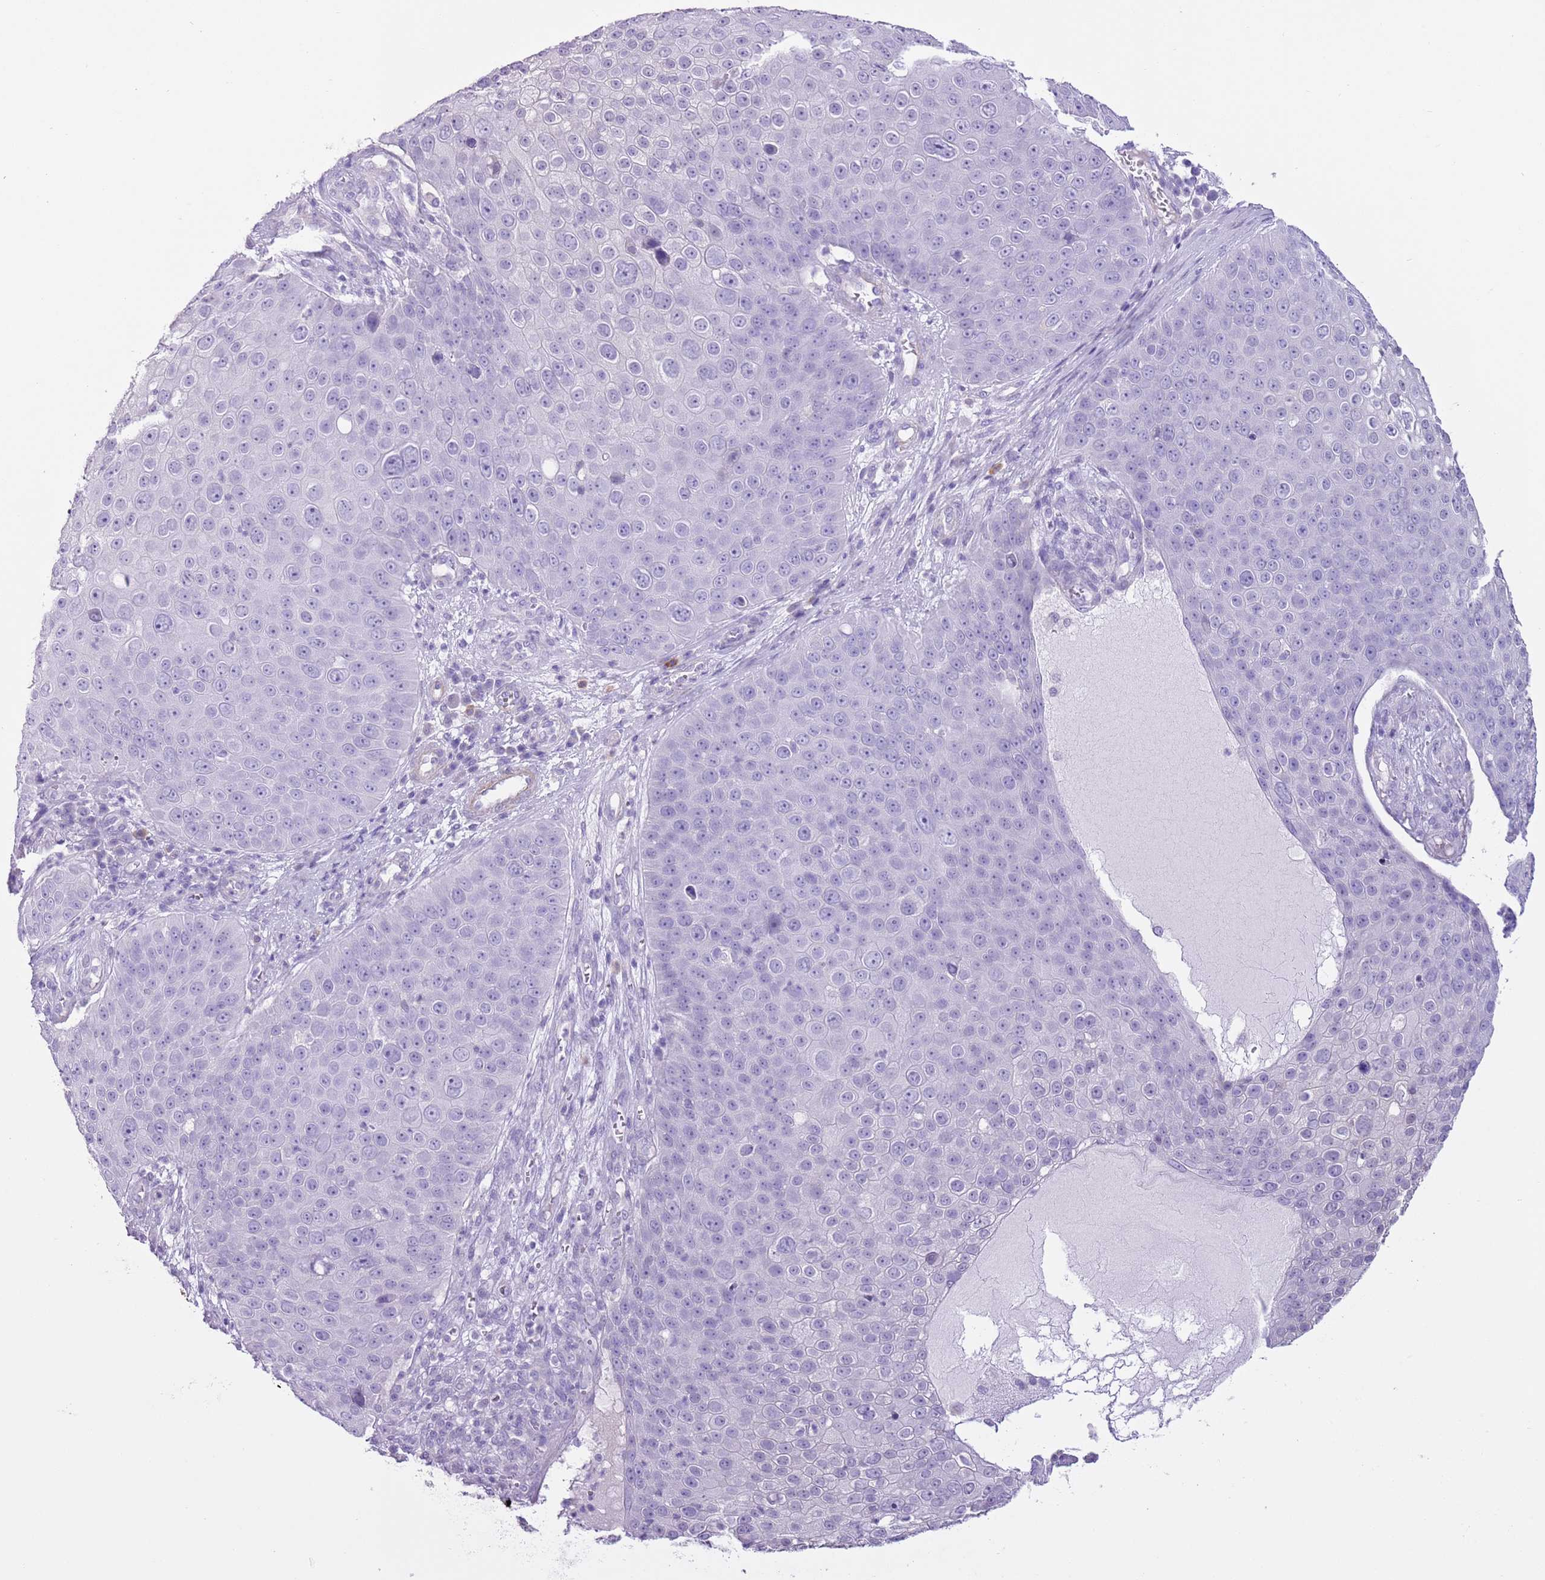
{"staining": {"intensity": "negative", "quantity": "none", "location": "none"}, "tissue": "skin cancer", "cell_type": "Tumor cells", "image_type": "cancer", "snomed": [{"axis": "morphology", "description": "Squamous cell carcinoma, NOS"}, {"axis": "topography", "description": "Skin"}], "caption": "This is a micrograph of immunohistochemistry (IHC) staining of skin cancer (squamous cell carcinoma), which shows no positivity in tumor cells. (Brightfield microscopy of DAB (3,3'-diaminobenzidine) IHC at high magnification).", "gene": "SLC7A14", "patient": {"sex": "male", "age": 71}}